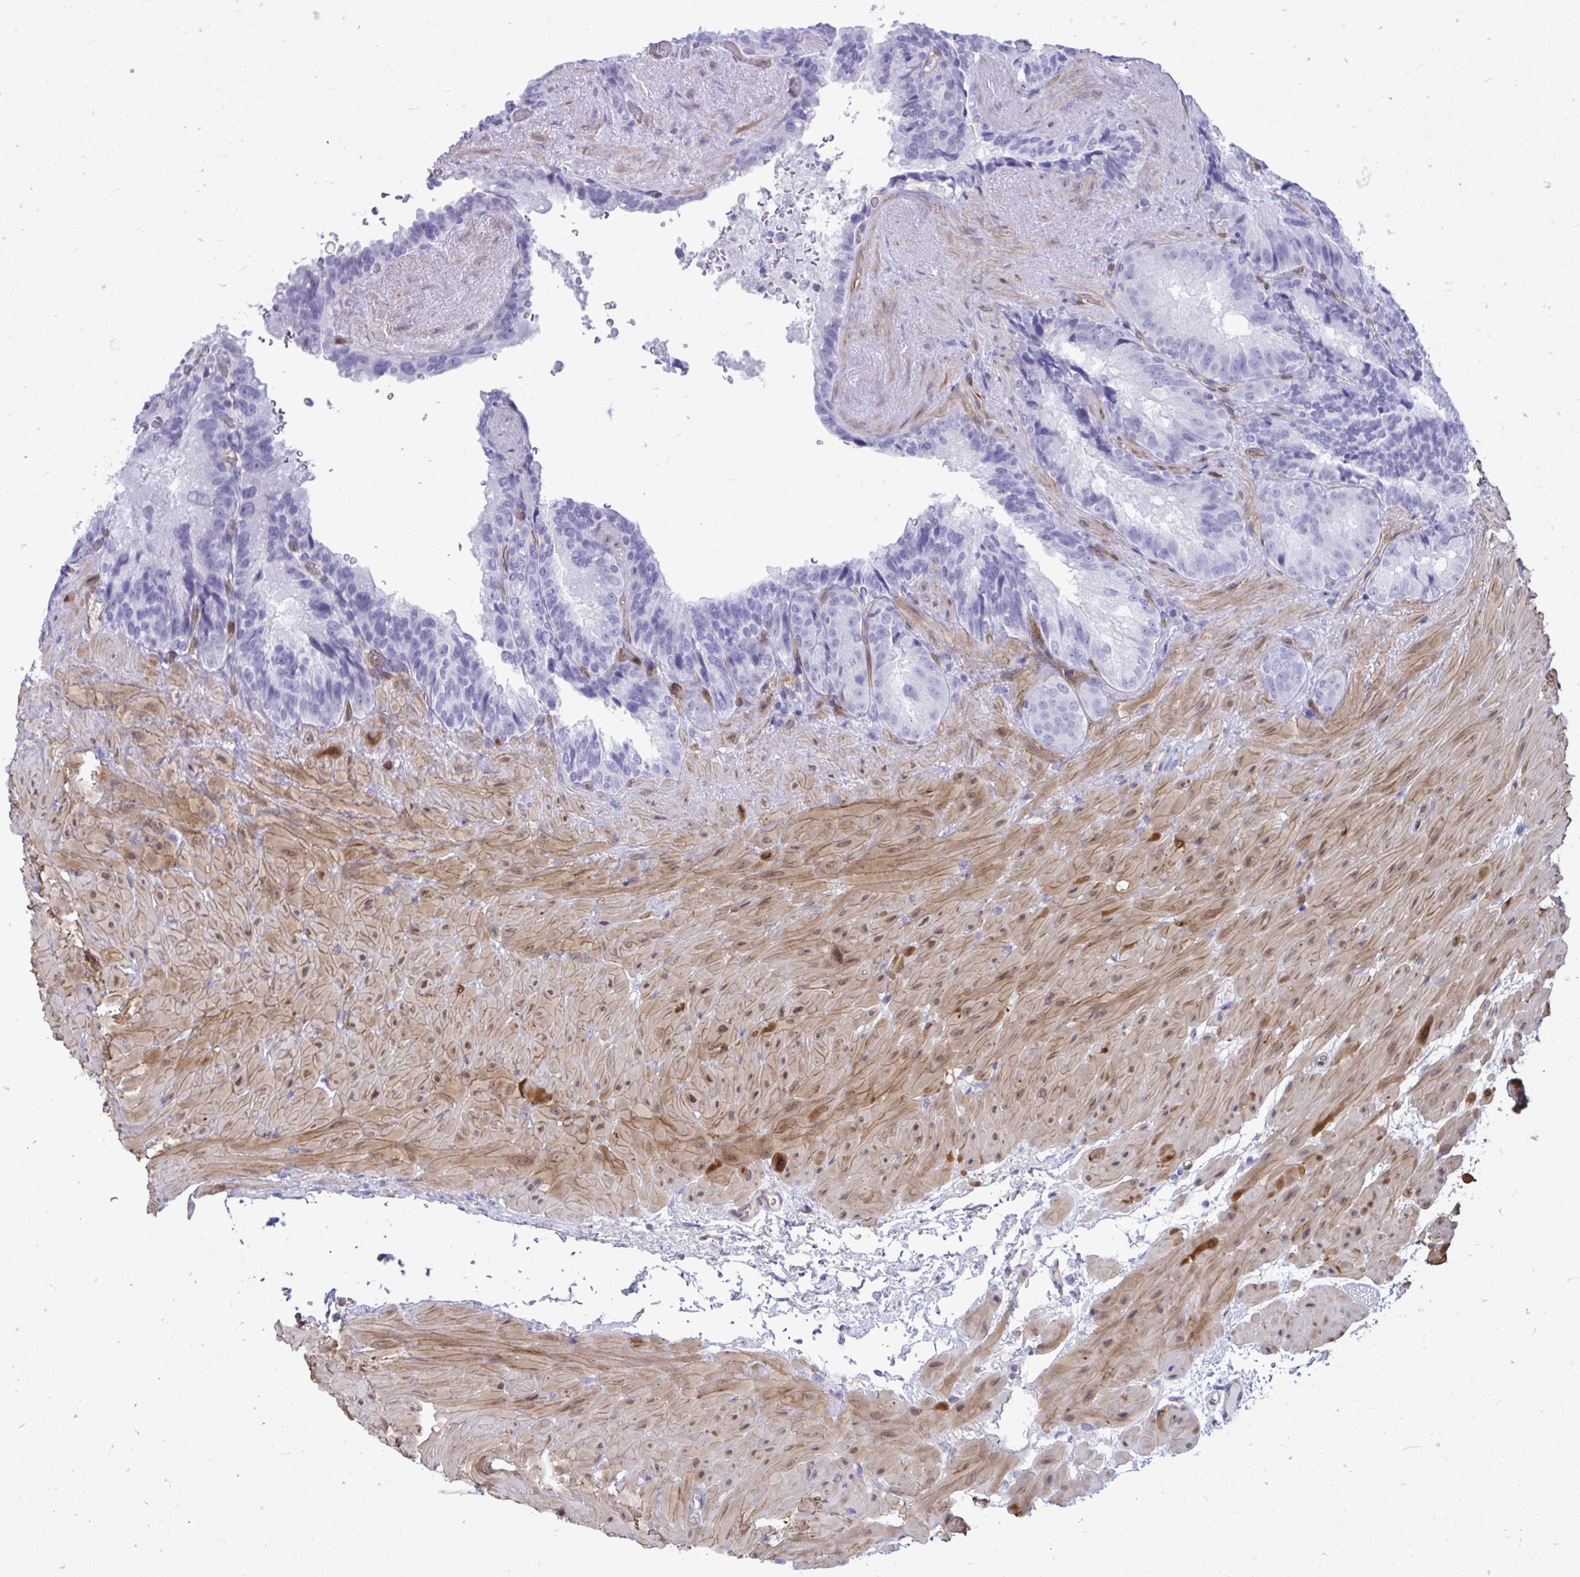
{"staining": {"intensity": "negative", "quantity": "none", "location": "none"}, "tissue": "seminal vesicle", "cell_type": "Glandular cells", "image_type": "normal", "snomed": [{"axis": "morphology", "description": "Normal tissue, NOS"}, {"axis": "topography", "description": "Seminal veicle"}], "caption": "The histopathology image shows no staining of glandular cells in normal seminal vesicle.", "gene": "LIMS2", "patient": {"sex": "male", "age": 60}}